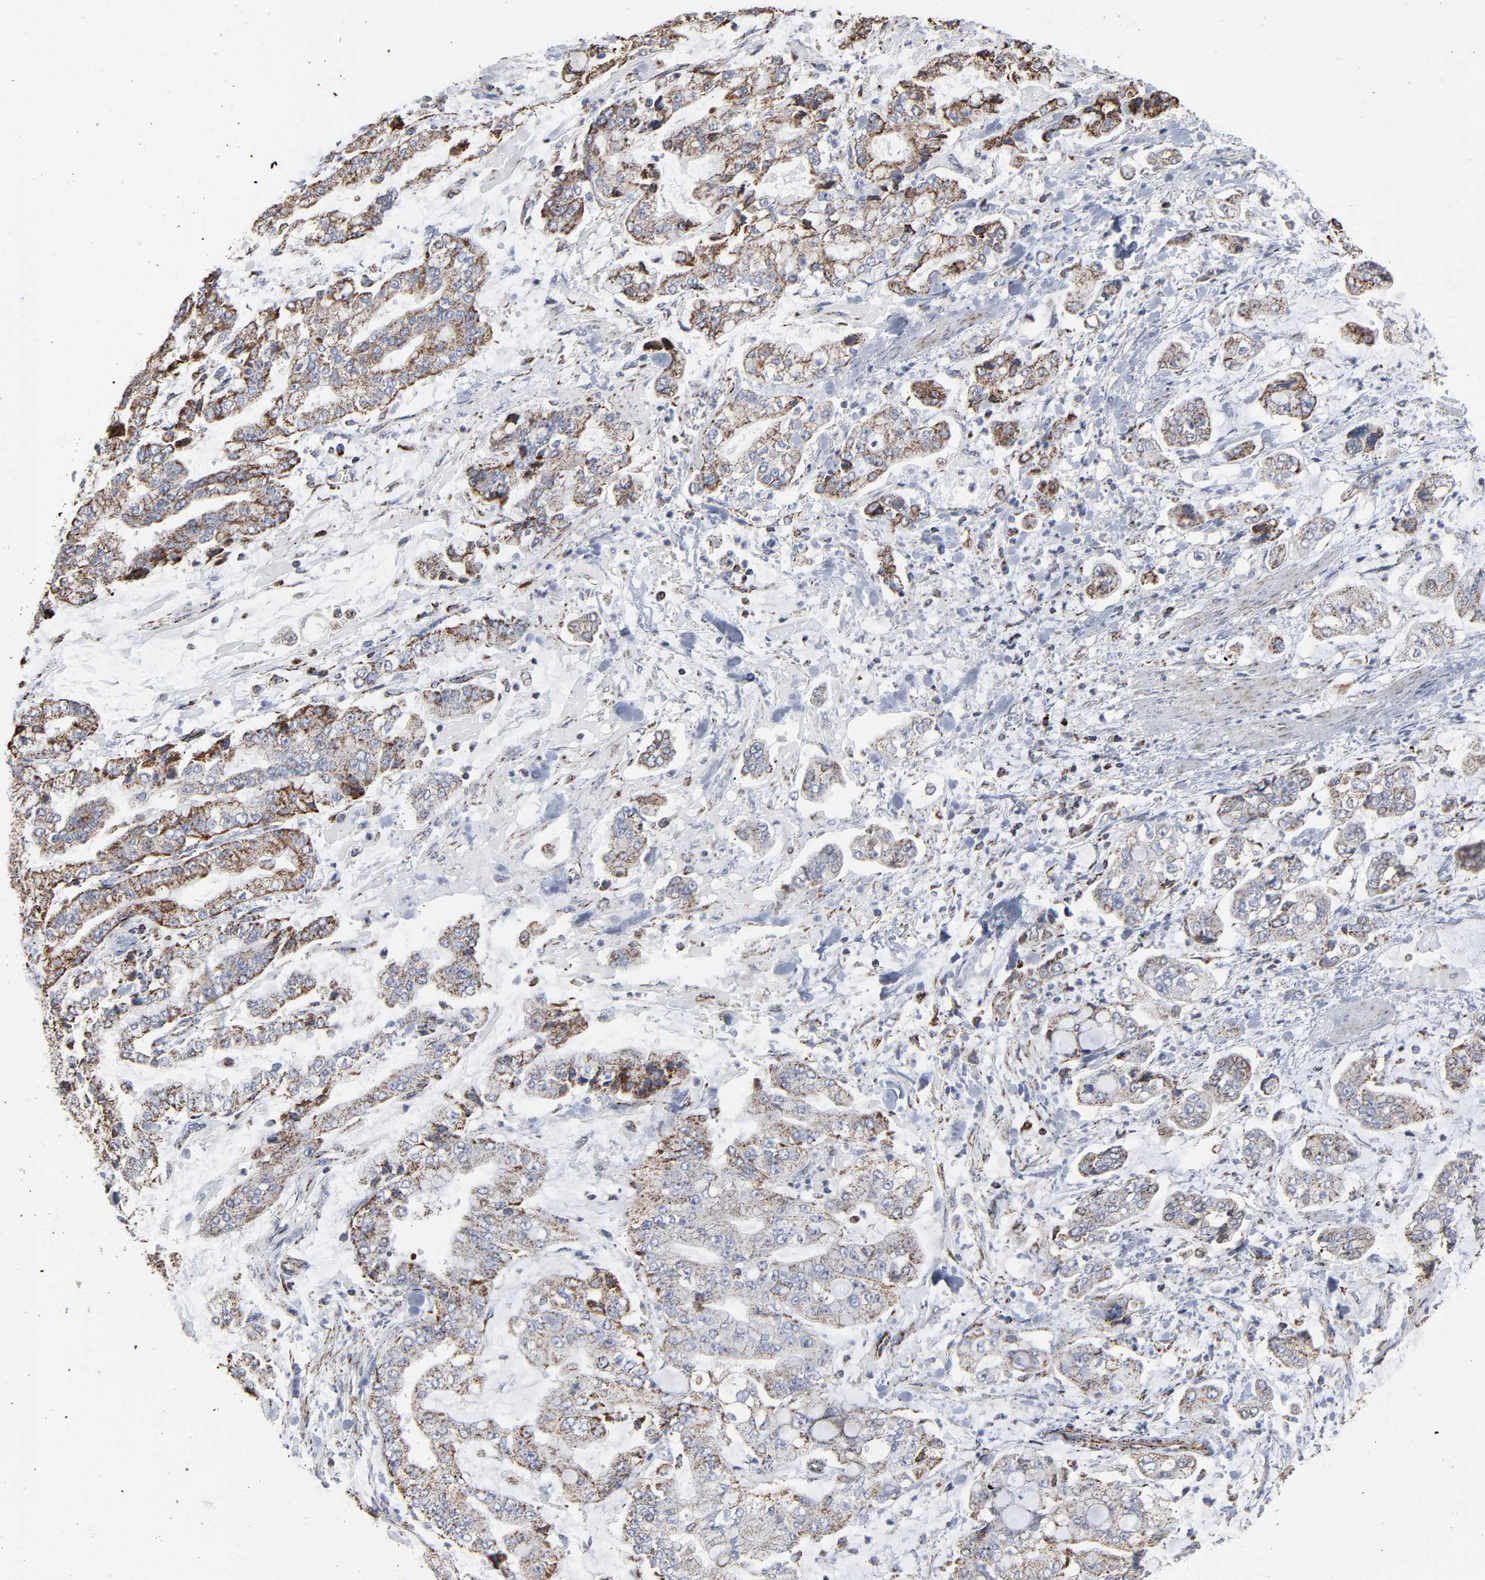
{"staining": {"intensity": "strong", "quantity": "25%-75%", "location": "cytoplasmic/membranous"}, "tissue": "stomach cancer", "cell_type": "Tumor cells", "image_type": "cancer", "snomed": [{"axis": "morphology", "description": "Normal tissue, NOS"}, {"axis": "morphology", "description": "Adenocarcinoma, NOS"}, {"axis": "topography", "description": "Stomach, upper"}, {"axis": "topography", "description": "Stomach"}], "caption": "About 25%-75% of tumor cells in adenocarcinoma (stomach) exhibit strong cytoplasmic/membranous protein positivity as visualized by brown immunohistochemical staining.", "gene": "UQCRC1", "patient": {"sex": "male", "age": 76}}